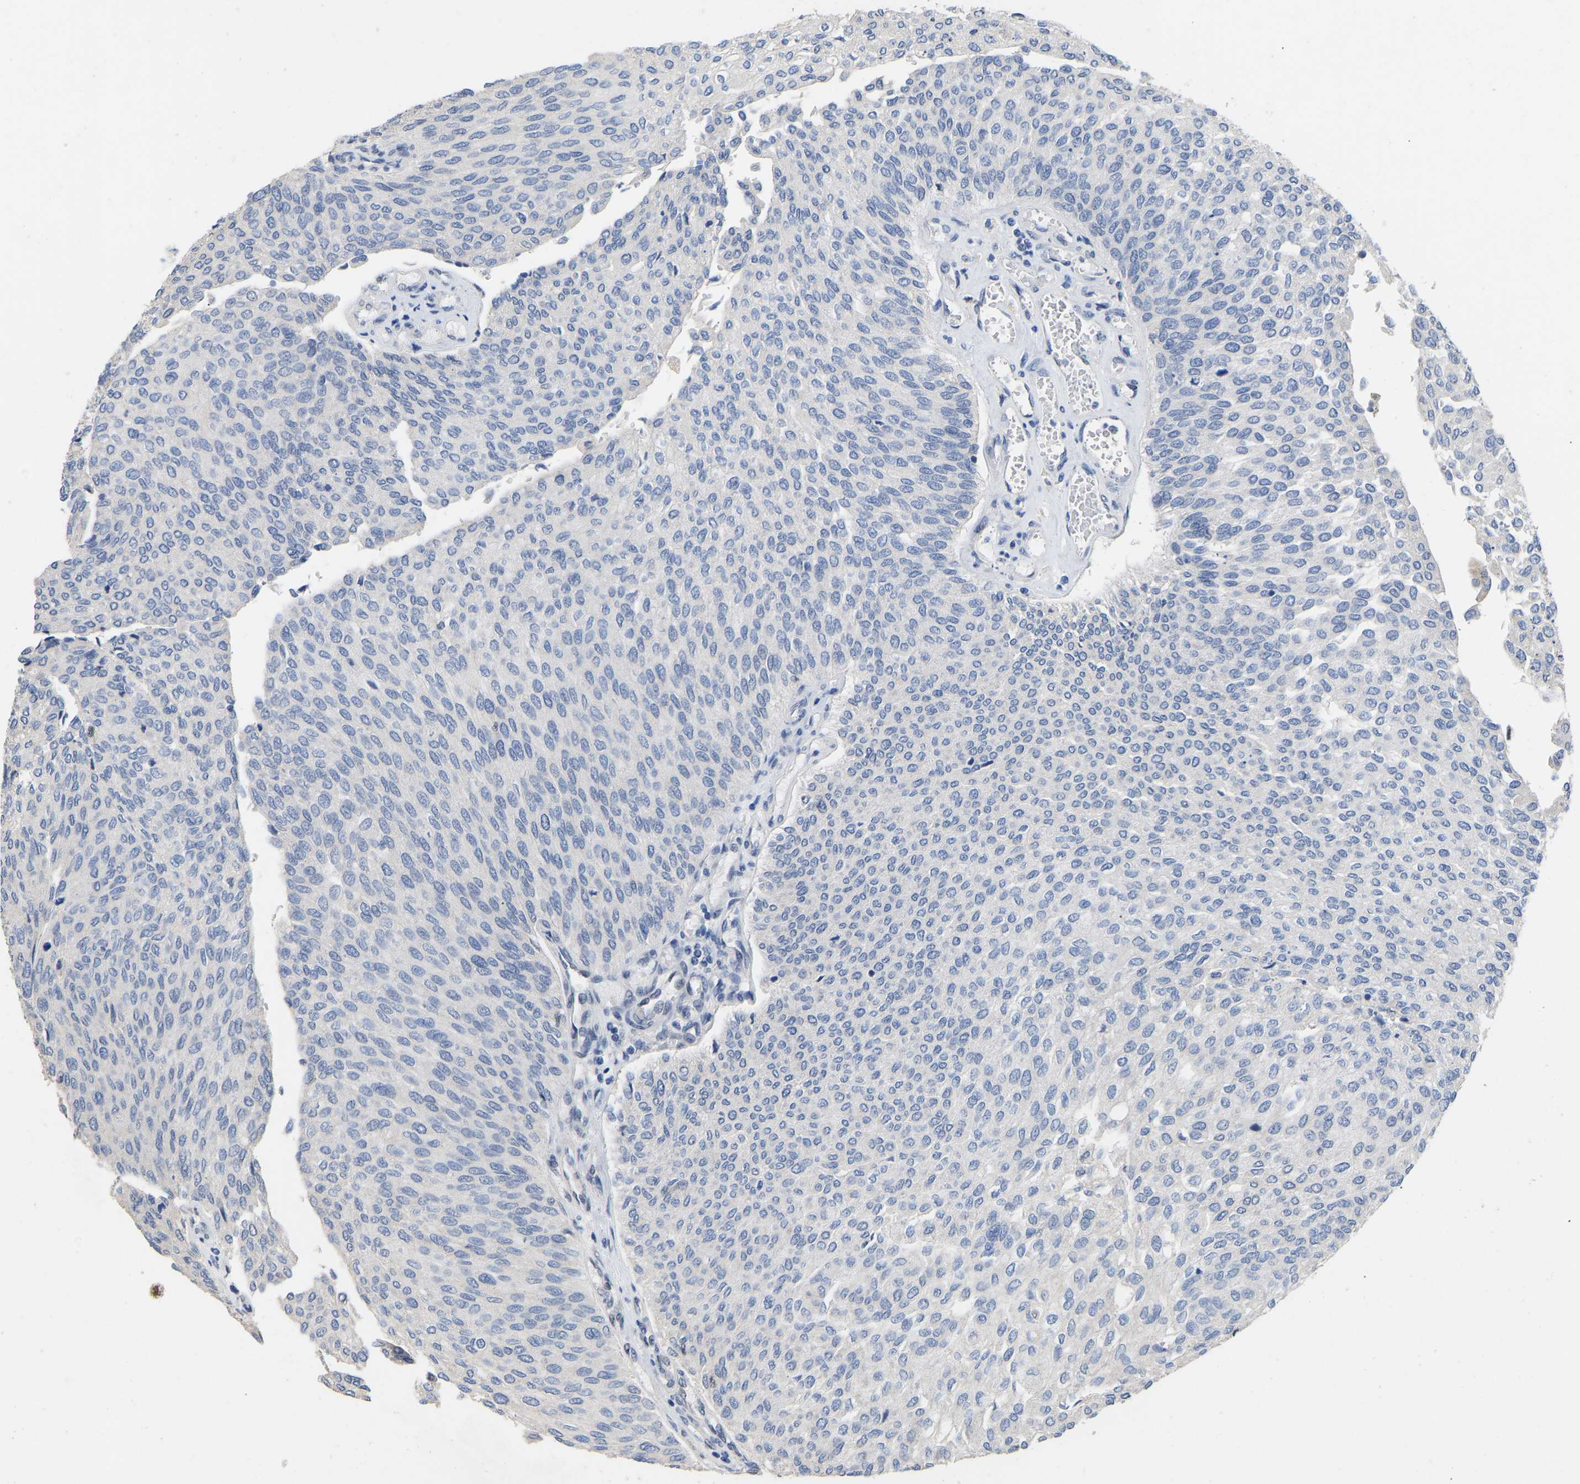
{"staining": {"intensity": "negative", "quantity": "none", "location": "none"}, "tissue": "urothelial cancer", "cell_type": "Tumor cells", "image_type": "cancer", "snomed": [{"axis": "morphology", "description": "Urothelial carcinoma, Low grade"}, {"axis": "topography", "description": "Urinary bladder"}], "caption": "Tumor cells are negative for protein expression in human urothelial cancer. Nuclei are stained in blue.", "gene": "QKI", "patient": {"sex": "female", "age": 79}}